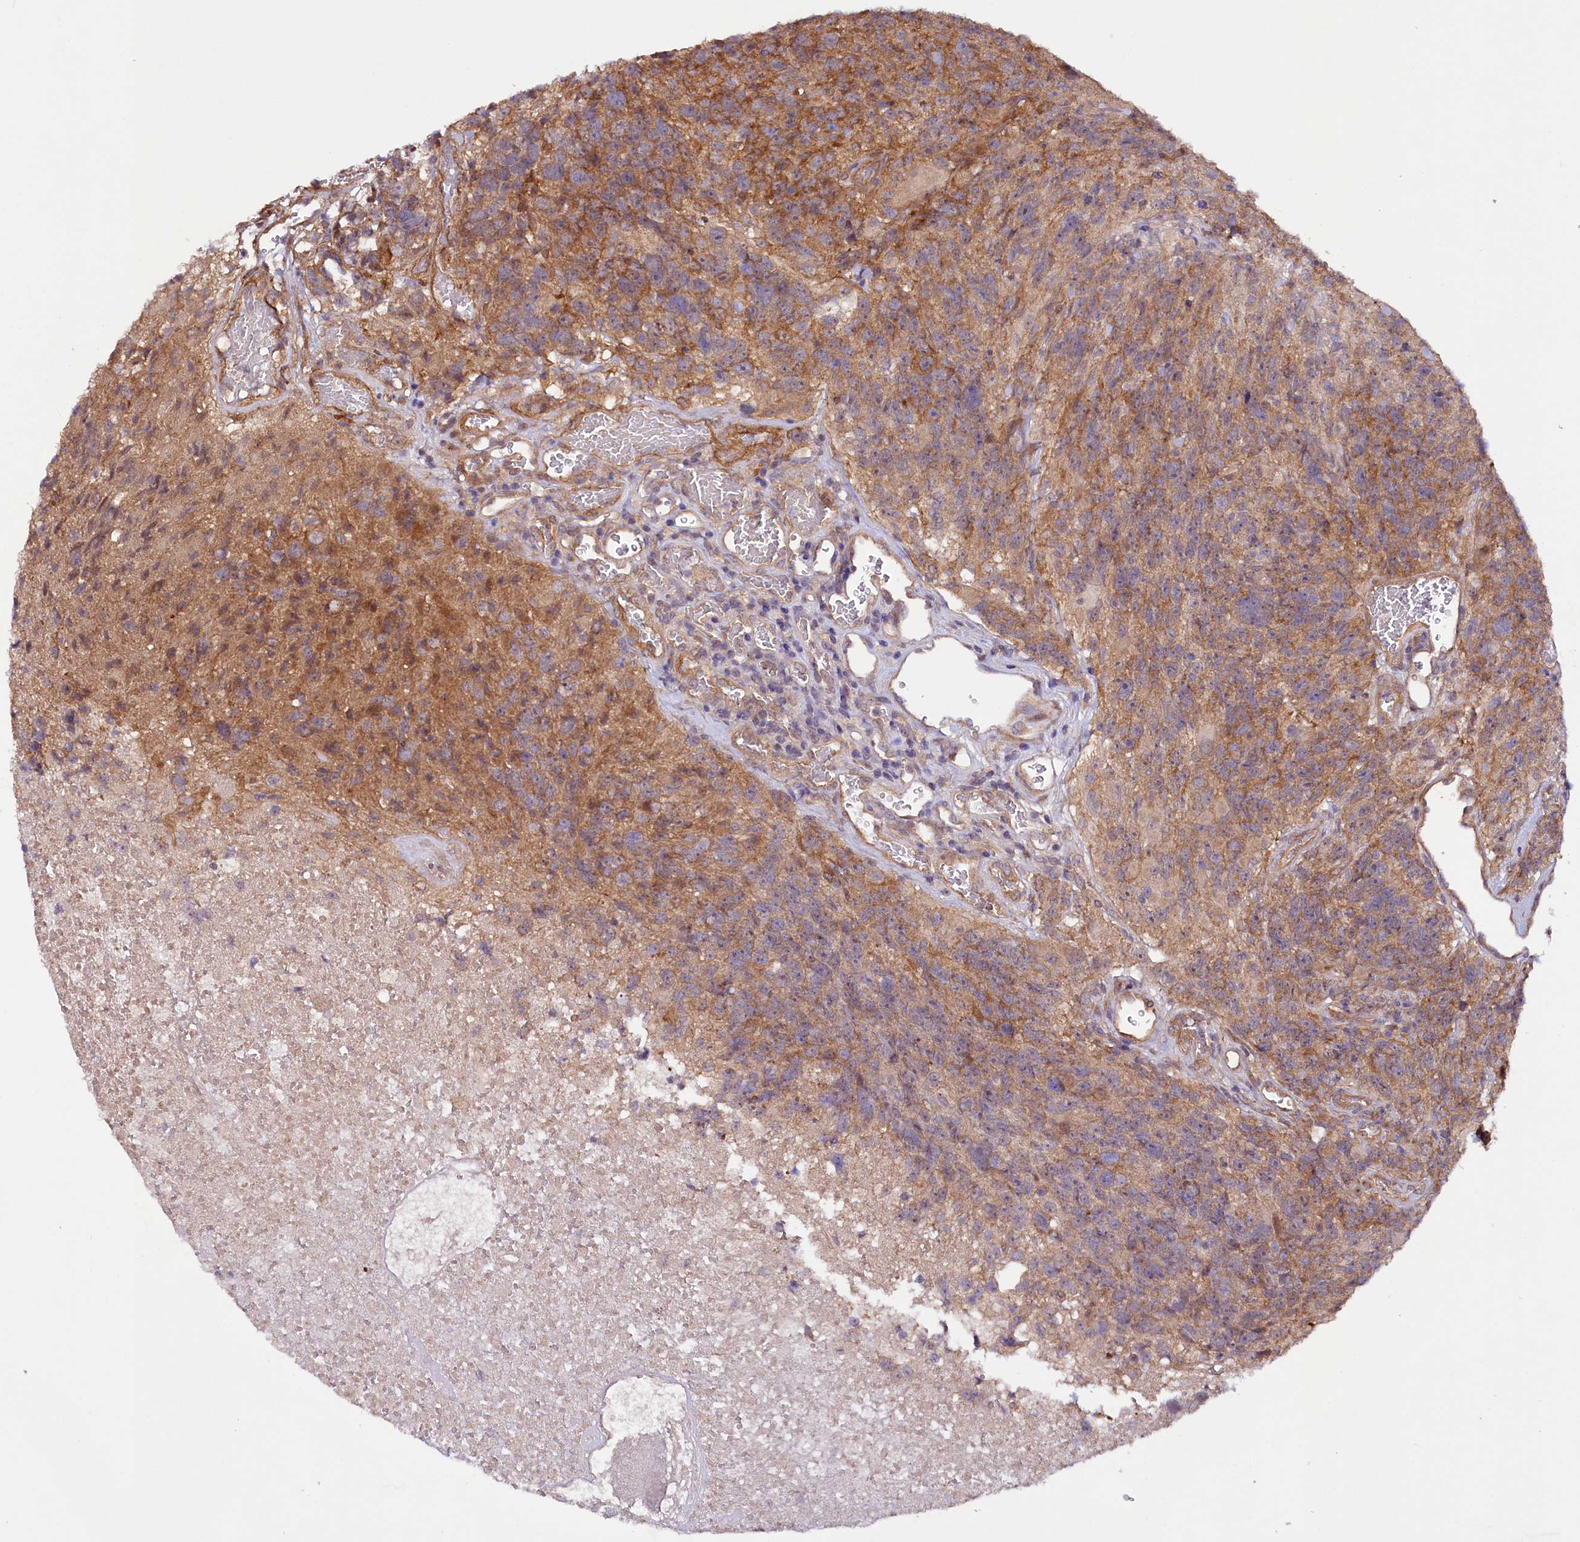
{"staining": {"intensity": "moderate", "quantity": "25%-75%", "location": "cytoplasmic/membranous"}, "tissue": "glioma", "cell_type": "Tumor cells", "image_type": "cancer", "snomed": [{"axis": "morphology", "description": "Glioma, malignant, High grade"}, {"axis": "topography", "description": "Brain"}], "caption": "High-magnification brightfield microscopy of glioma stained with DAB (3,3'-diaminobenzidine) (brown) and counterstained with hematoxylin (blue). tumor cells exhibit moderate cytoplasmic/membranous expression is seen in approximately25%-75% of cells. (Brightfield microscopy of DAB IHC at high magnification).", "gene": "PHLDB1", "patient": {"sex": "male", "age": 76}}